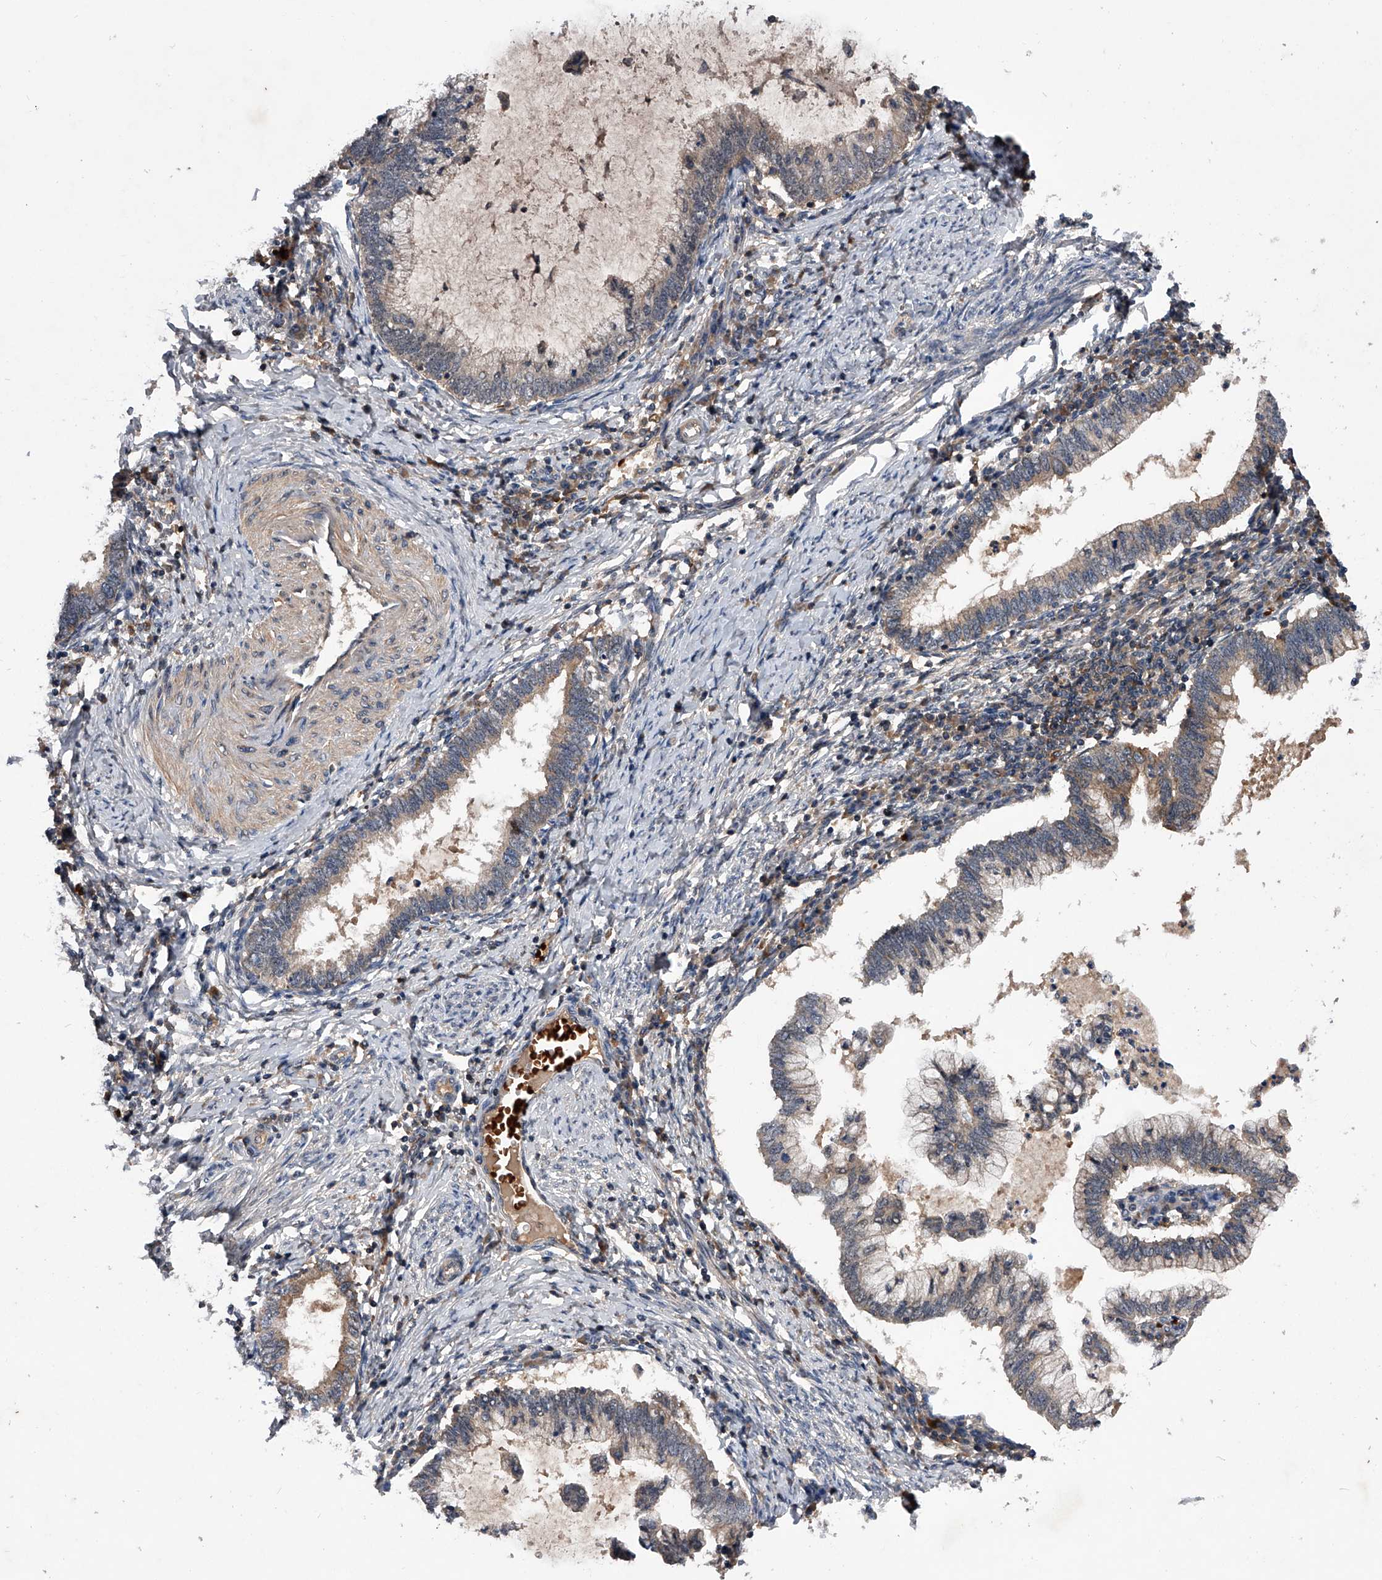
{"staining": {"intensity": "weak", "quantity": "<25%", "location": "cytoplasmic/membranous"}, "tissue": "cervical cancer", "cell_type": "Tumor cells", "image_type": "cancer", "snomed": [{"axis": "morphology", "description": "Adenocarcinoma, NOS"}, {"axis": "topography", "description": "Cervix"}], "caption": "Tumor cells show no significant expression in cervical cancer (adenocarcinoma).", "gene": "ZNF30", "patient": {"sex": "female", "age": 36}}